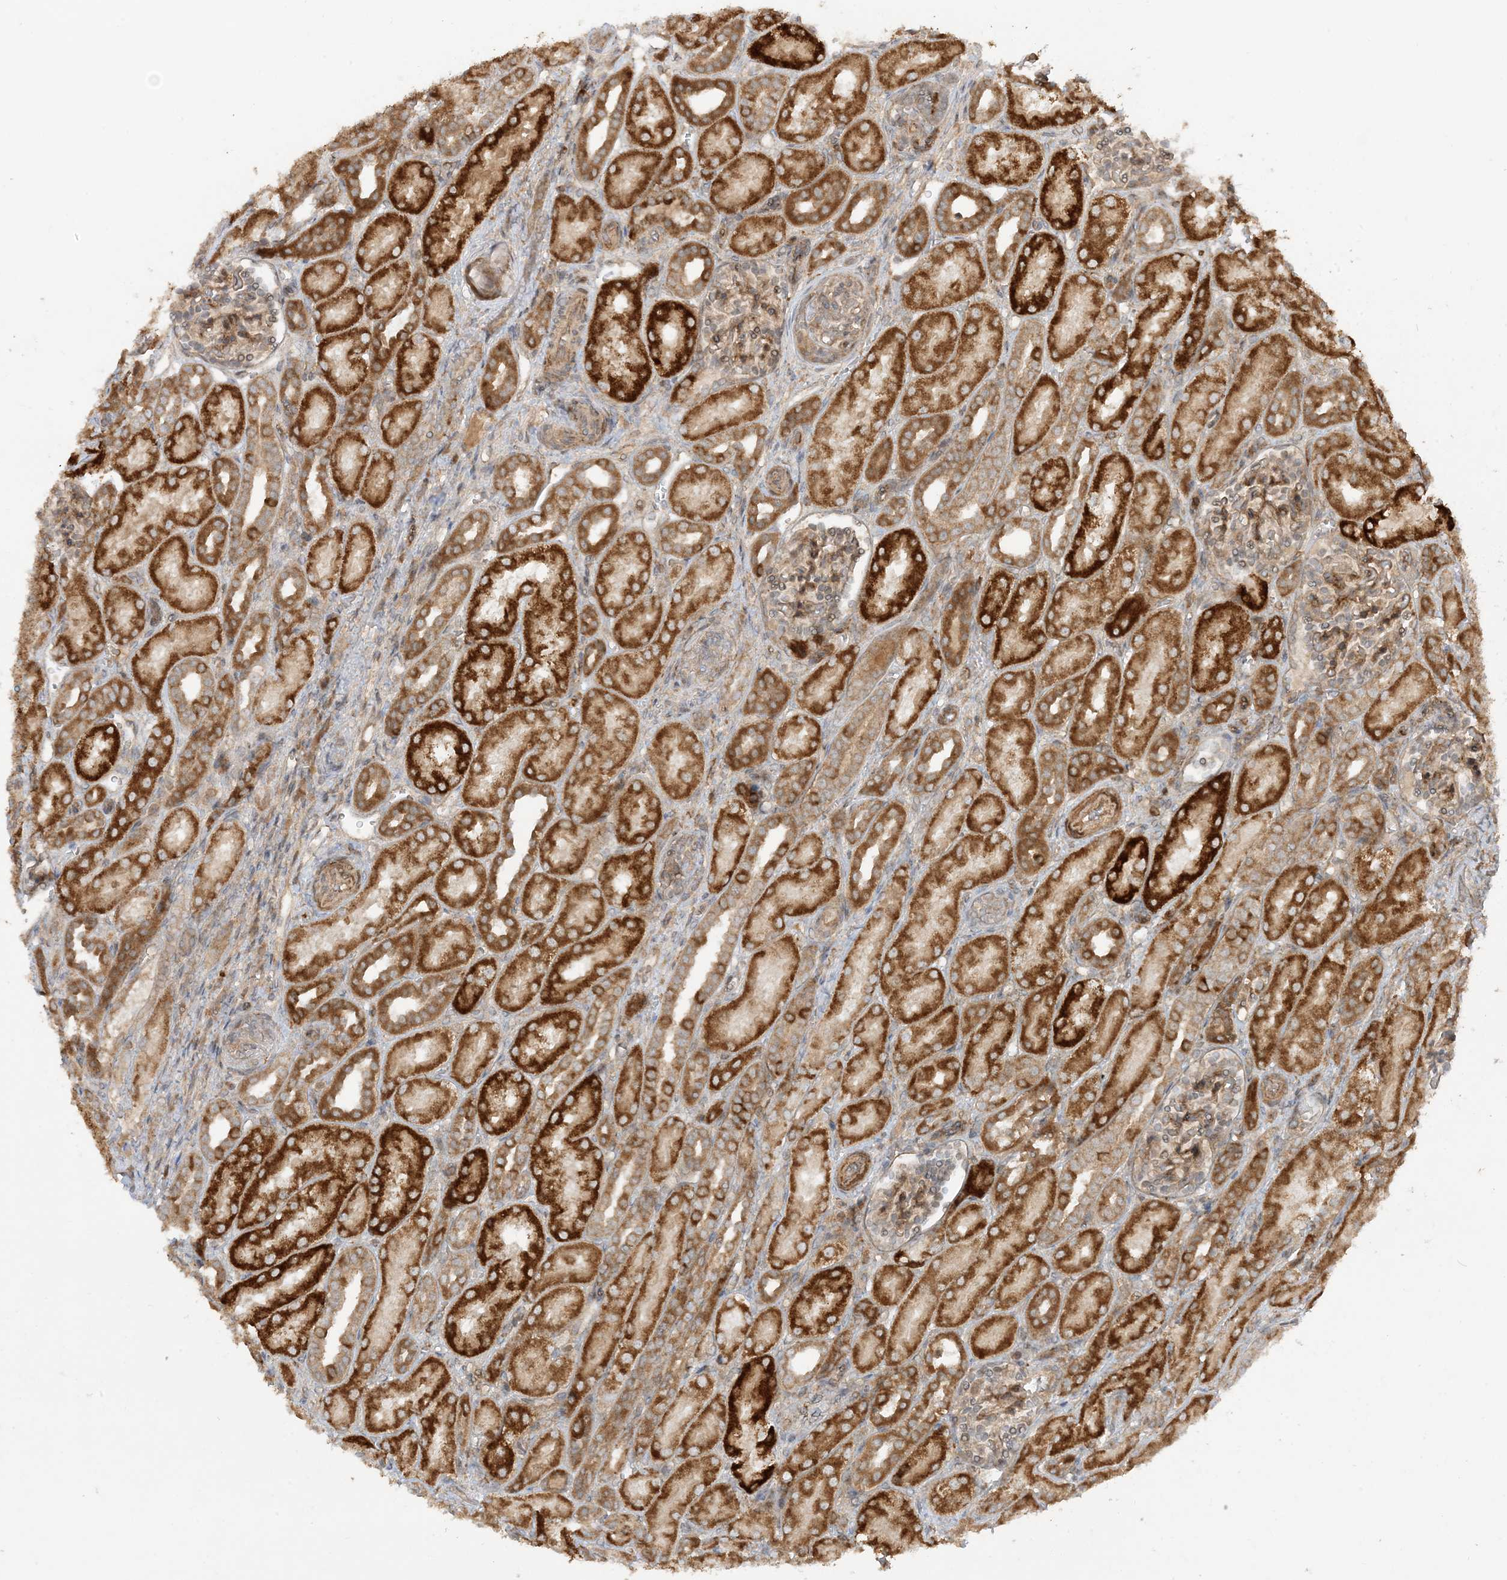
{"staining": {"intensity": "moderate", "quantity": "<25%", "location": "cytoplasmic/membranous"}, "tissue": "kidney", "cell_type": "Cells in glomeruli", "image_type": "normal", "snomed": [{"axis": "morphology", "description": "Normal tissue, NOS"}, {"axis": "morphology", "description": "Neoplasm, malignant, NOS"}, {"axis": "topography", "description": "Kidney"}], "caption": "Cells in glomeruli reveal low levels of moderate cytoplasmic/membranous staining in approximately <25% of cells in benign human kidney. The staining is performed using DAB (3,3'-diaminobenzidine) brown chromogen to label protein expression. The nuclei are counter-stained blue using hematoxylin.", "gene": "XRN1", "patient": {"sex": "female", "age": 1}}